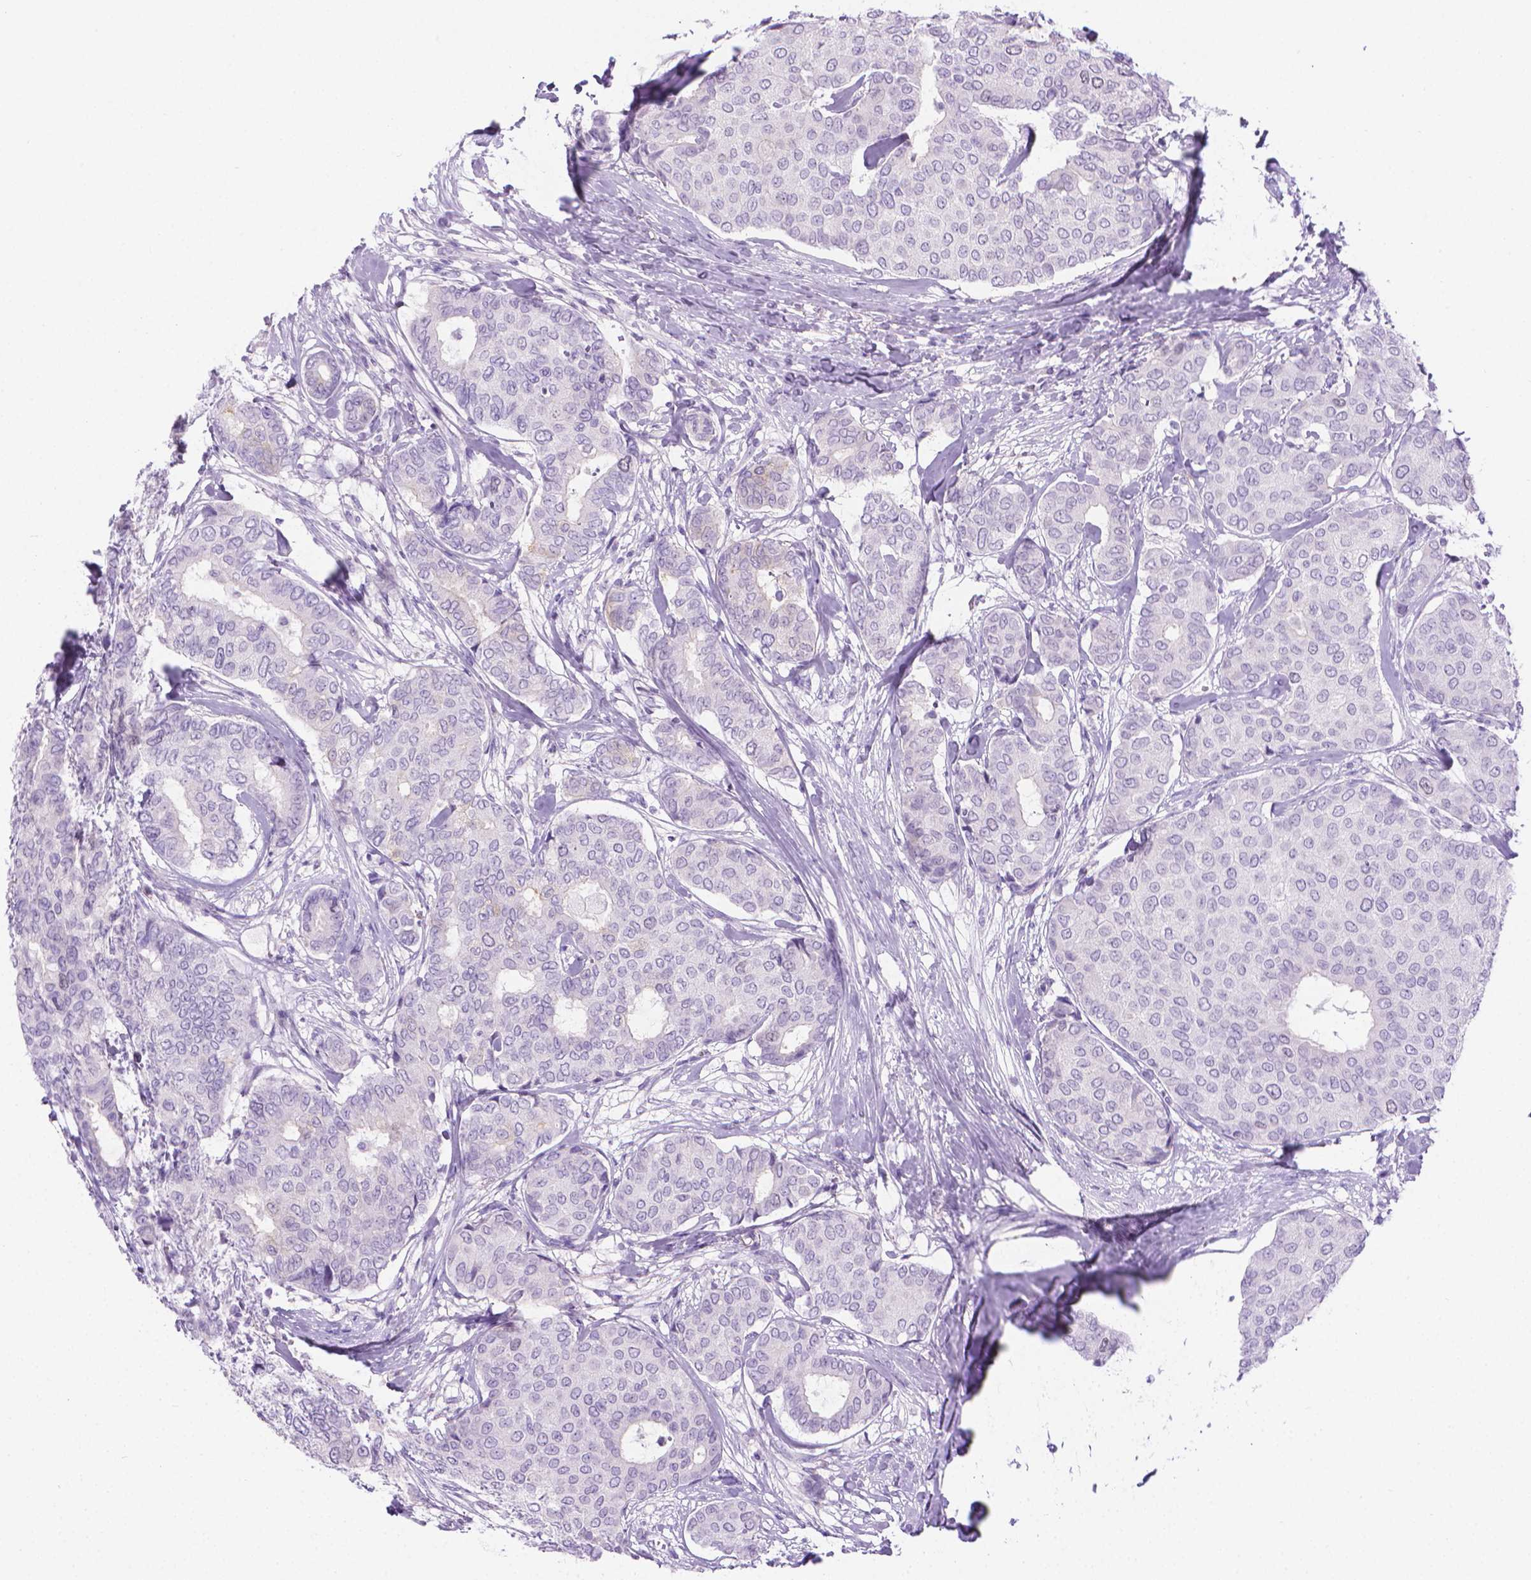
{"staining": {"intensity": "negative", "quantity": "none", "location": "none"}, "tissue": "breast cancer", "cell_type": "Tumor cells", "image_type": "cancer", "snomed": [{"axis": "morphology", "description": "Duct carcinoma"}, {"axis": "topography", "description": "Breast"}], "caption": "Immunohistochemistry (IHC) of human breast cancer (infiltrating ductal carcinoma) shows no positivity in tumor cells.", "gene": "SPAG6", "patient": {"sex": "female", "age": 75}}